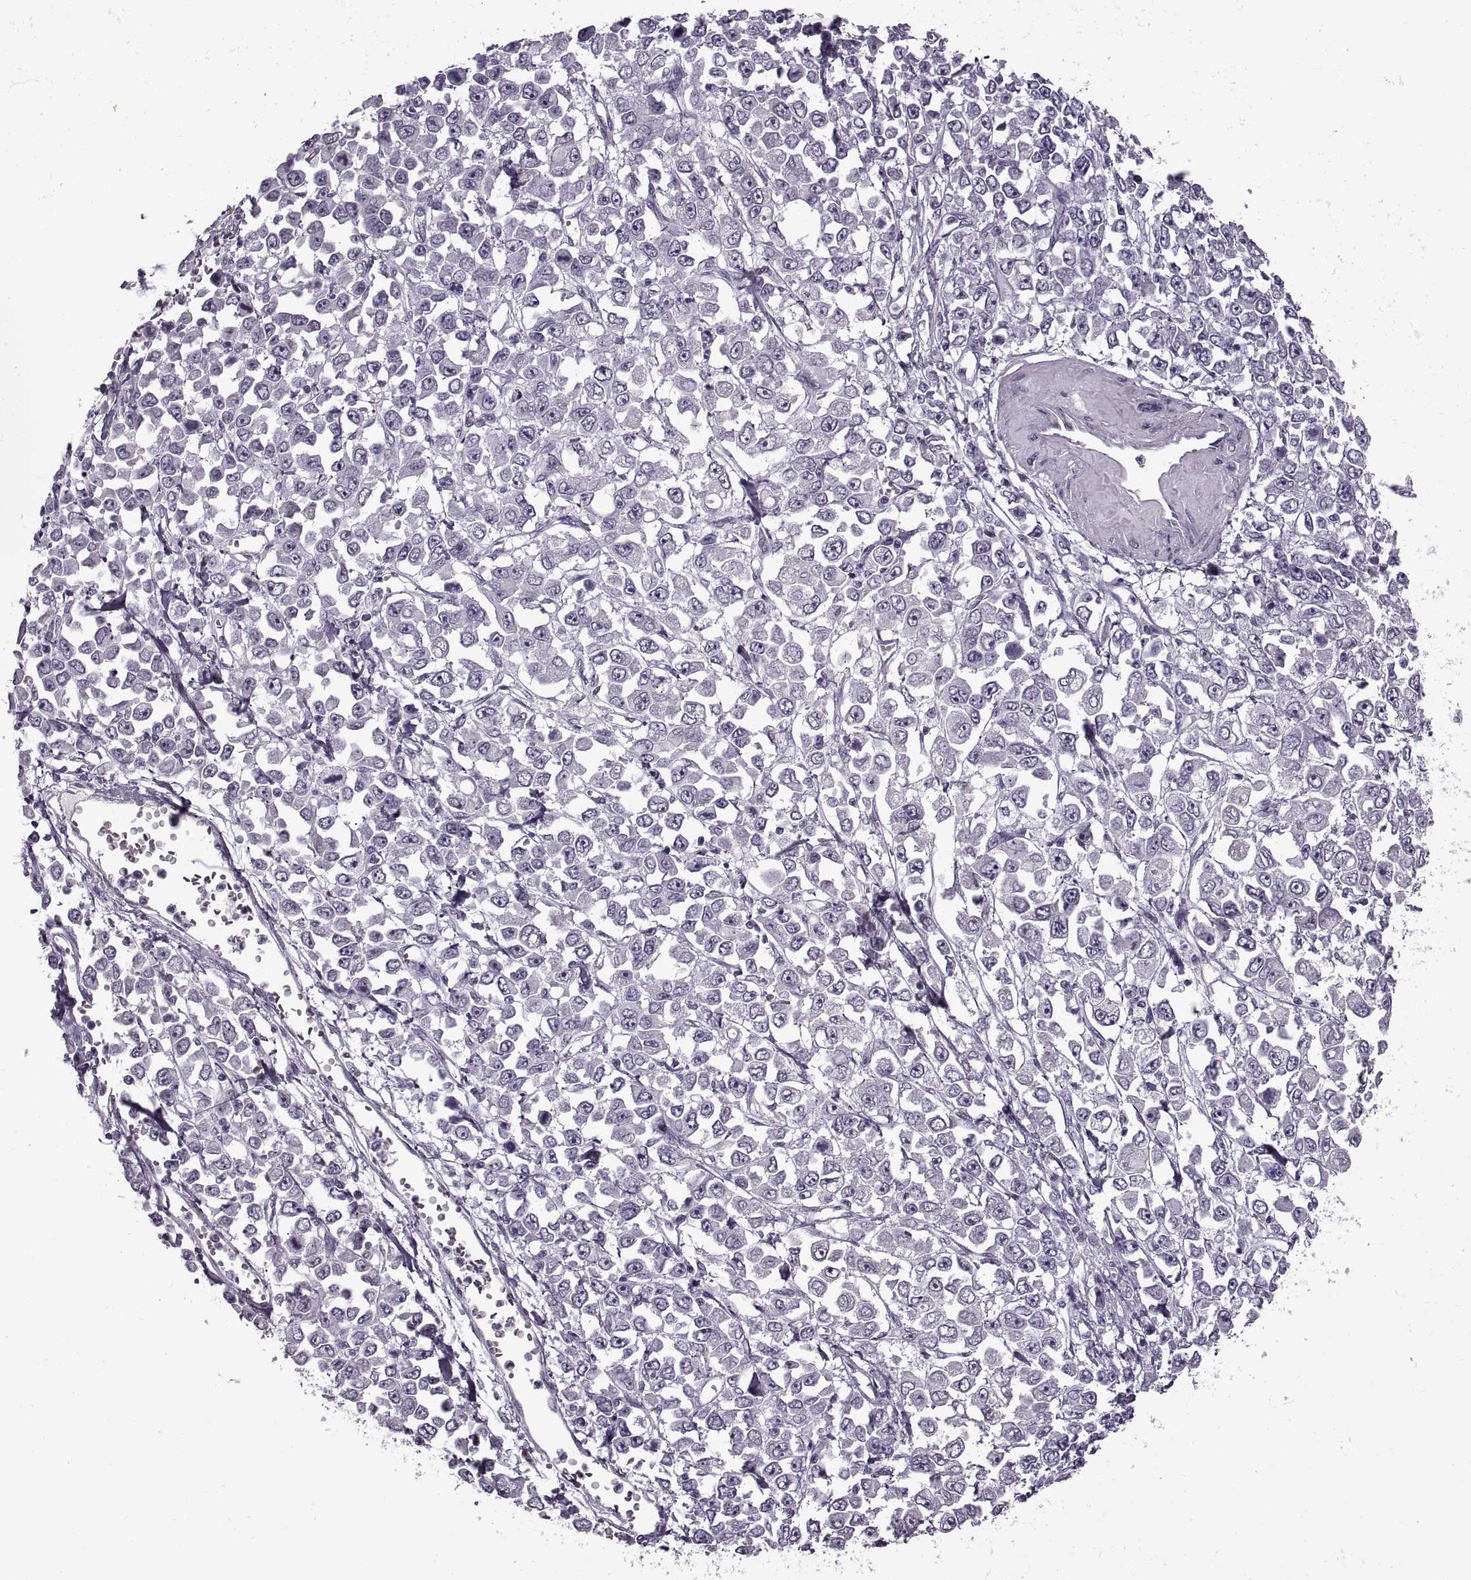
{"staining": {"intensity": "negative", "quantity": "none", "location": "none"}, "tissue": "stomach cancer", "cell_type": "Tumor cells", "image_type": "cancer", "snomed": [{"axis": "morphology", "description": "Adenocarcinoma, NOS"}, {"axis": "topography", "description": "Stomach, upper"}], "caption": "An immunohistochemistry (IHC) image of stomach adenocarcinoma is shown. There is no staining in tumor cells of stomach adenocarcinoma.", "gene": "PRSS37", "patient": {"sex": "male", "age": 70}}